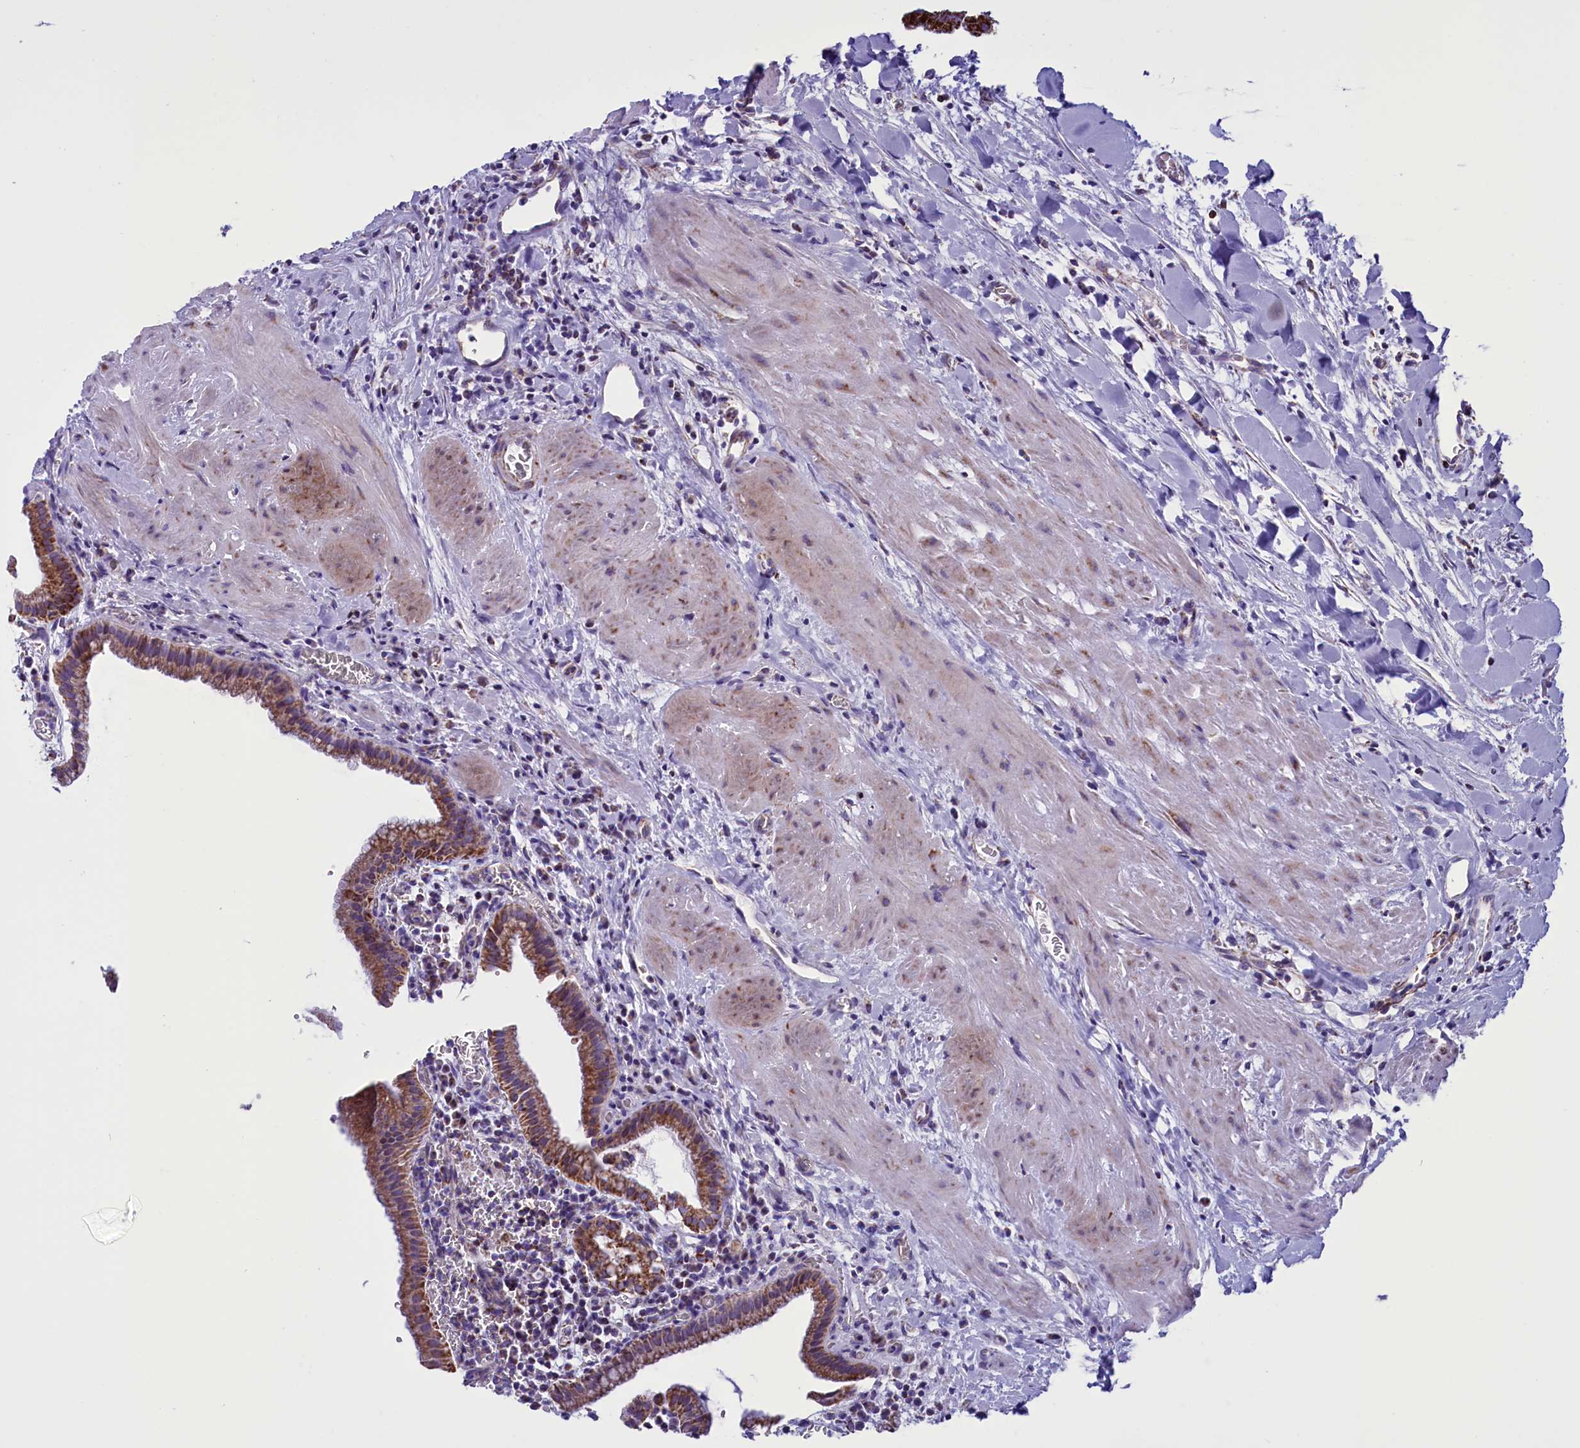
{"staining": {"intensity": "strong", "quantity": ">75%", "location": "cytoplasmic/membranous"}, "tissue": "gallbladder", "cell_type": "Glandular cells", "image_type": "normal", "snomed": [{"axis": "morphology", "description": "Normal tissue, NOS"}, {"axis": "topography", "description": "Gallbladder"}], "caption": "The image displays staining of normal gallbladder, revealing strong cytoplasmic/membranous protein expression (brown color) within glandular cells. (DAB (3,3'-diaminobenzidine) IHC with brightfield microscopy, high magnification).", "gene": "ICA1L", "patient": {"sex": "male", "age": 78}}